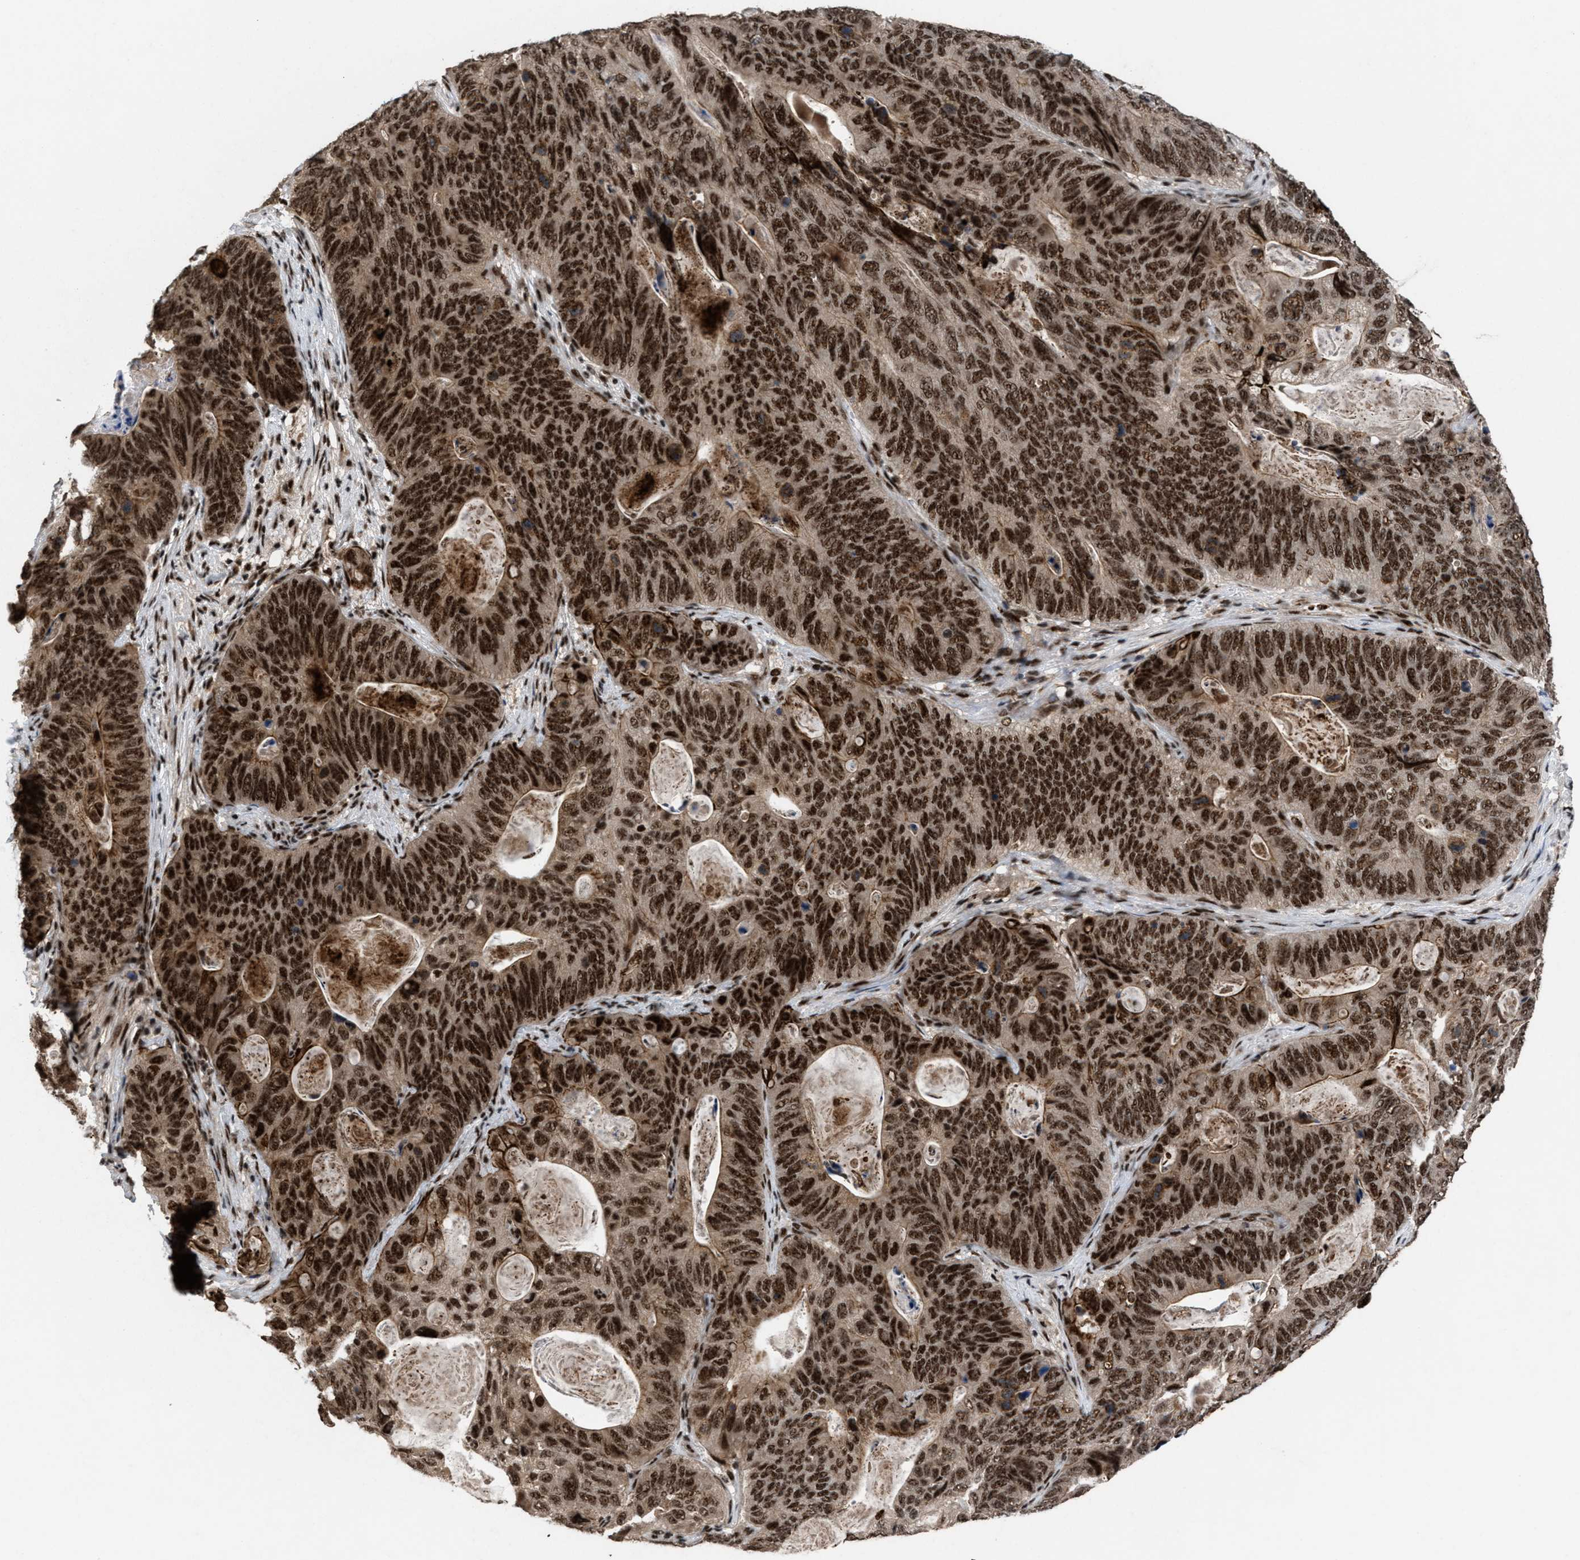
{"staining": {"intensity": "strong", "quantity": ">75%", "location": "cytoplasmic/membranous,nuclear"}, "tissue": "stomach cancer", "cell_type": "Tumor cells", "image_type": "cancer", "snomed": [{"axis": "morphology", "description": "Normal tissue, NOS"}, {"axis": "morphology", "description": "Adenocarcinoma, NOS"}, {"axis": "topography", "description": "Stomach"}], "caption": "An image of human stomach cancer stained for a protein displays strong cytoplasmic/membranous and nuclear brown staining in tumor cells.", "gene": "PRPF4", "patient": {"sex": "female", "age": 89}}